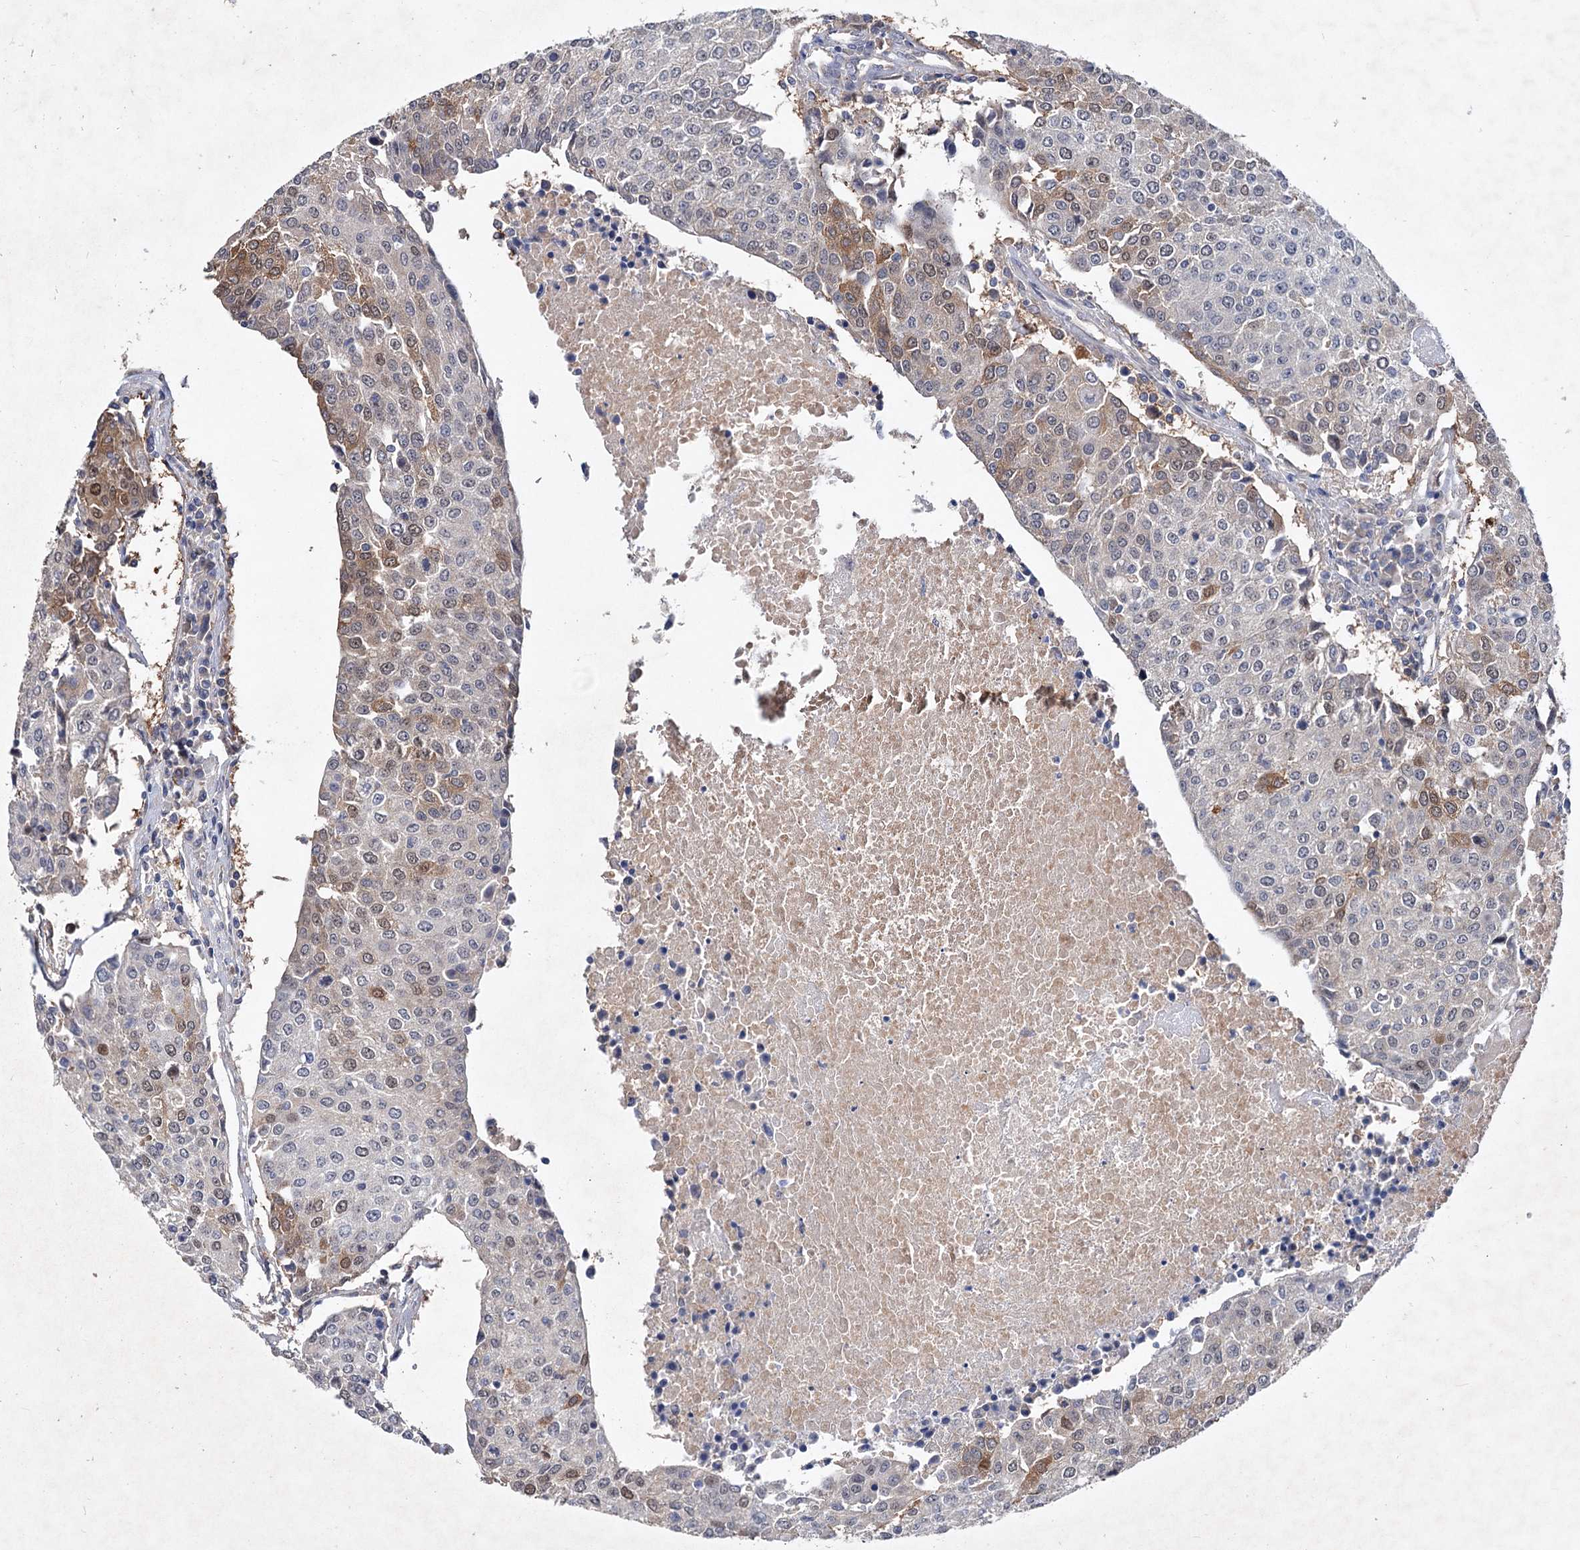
{"staining": {"intensity": "moderate", "quantity": "<25%", "location": "cytoplasmic/membranous,nuclear"}, "tissue": "urothelial cancer", "cell_type": "Tumor cells", "image_type": "cancer", "snomed": [{"axis": "morphology", "description": "Urothelial carcinoma, High grade"}, {"axis": "topography", "description": "Urinary bladder"}], "caption": "Urothelial cancer stained for a protein reveals moderate cytoplasmic/membranous and nuclear positivity in tumor cells.", "gene": "NUDCD2", "patient": {"sex": "female", "age": 85}}